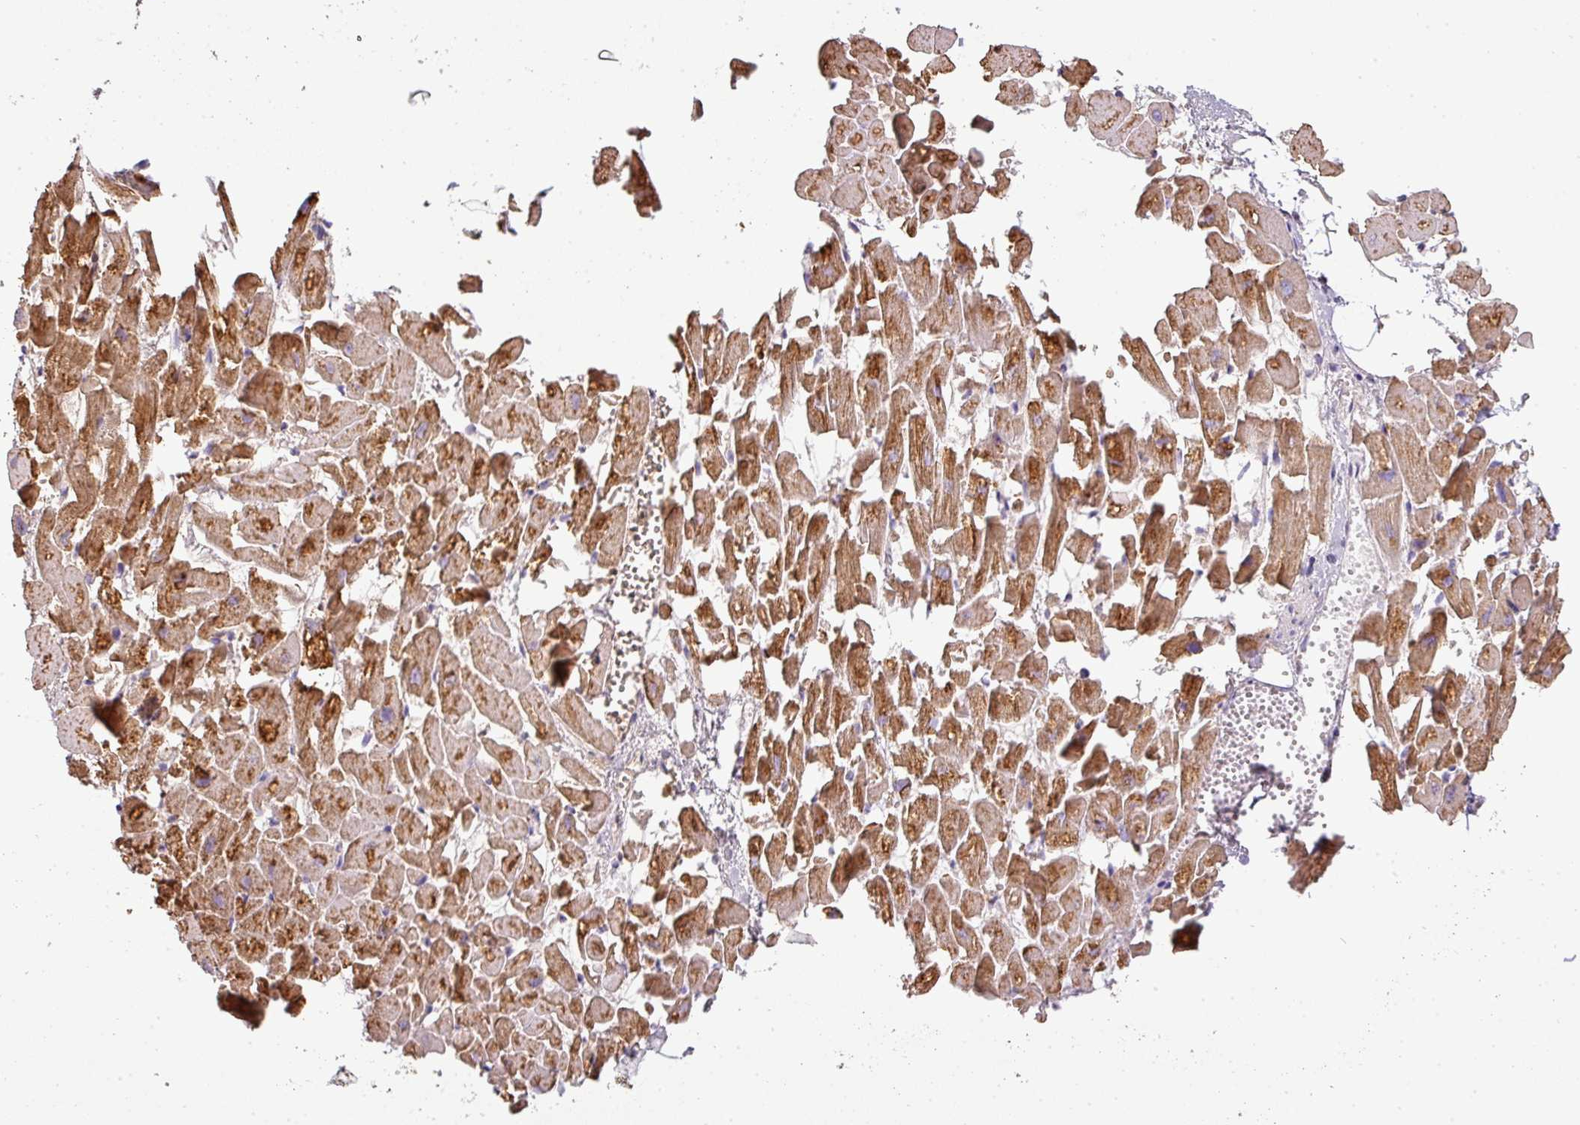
{"staining": {"intensity": "strong", "quantity": ">75%", "location": "cytoplasmic/membranous"}, "tissue": "heart muscle", "cell_type": "Cardiomyocytes", "image_type": "normal", "snomed": [{"axis": "morphology", "description": "Normal tissue, NOS"}, {"axis": "topography", "description": "Heart"}], "caption": "Protein analysis of normal heart muscle exhibits strong cytoplasmic/membranous positivity in approximately >75% of cardiomyocytes.", "gene": "ZNF211", "patient": {"sex": "female", "age": 64}}